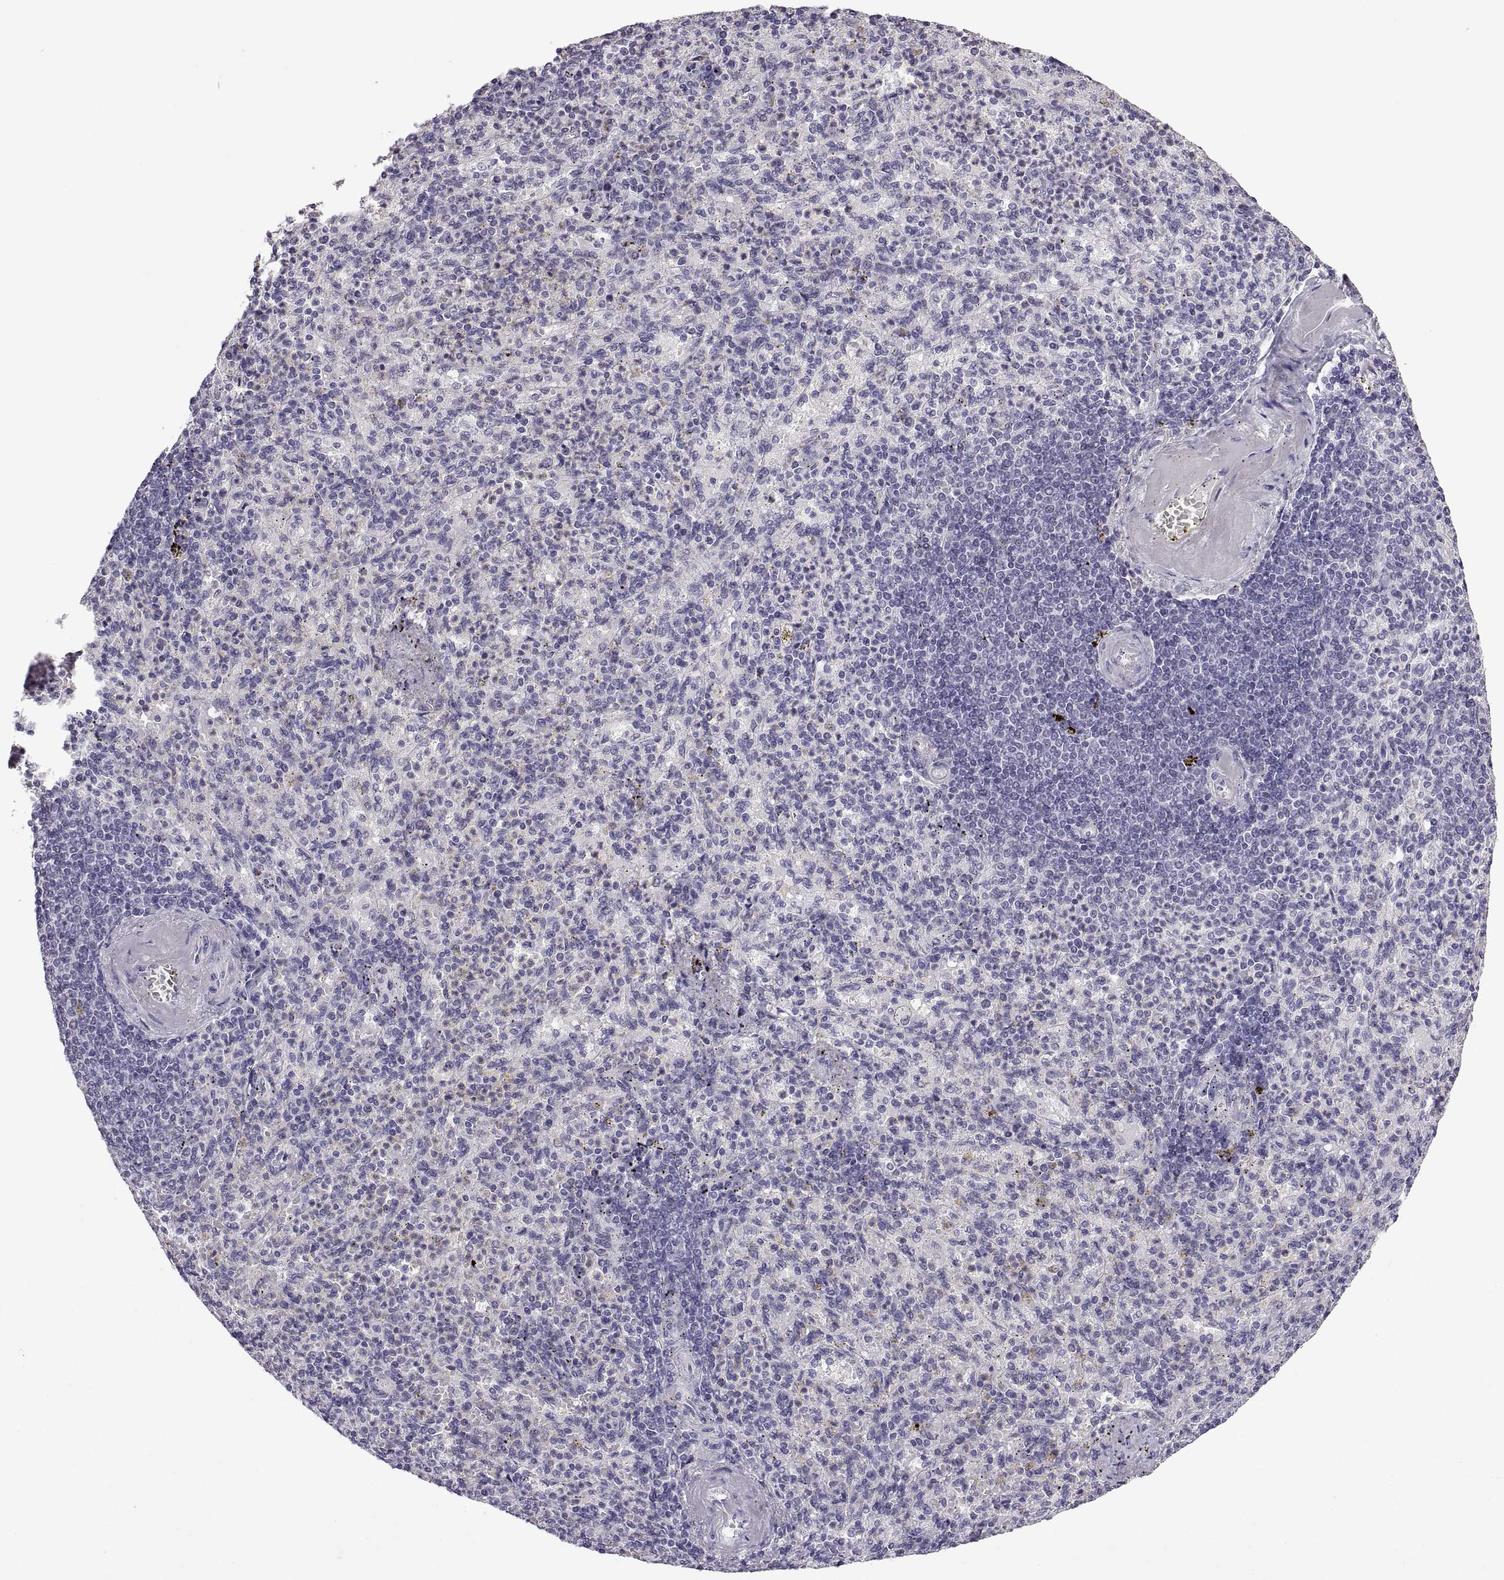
{"staining": {"intensity": "negative", "quantity": "none", "location": "none"}, "tissue": "spleen", "cell_type": "Cells in red pulp", "image_type": "normal", "snomed": [{"axis": "morphology", "description": "Normal tissue, NOS"}, {"axis": "topography", "description": "Spleen"}], "caption": "DAB (3,3'-diaminobenzidine) immunohistochemical staining of benign spleen exhibits no significant expression in cells in red pulp.", "gene": "FAM170A", "patient": {"sex": "female", "age": 74}}